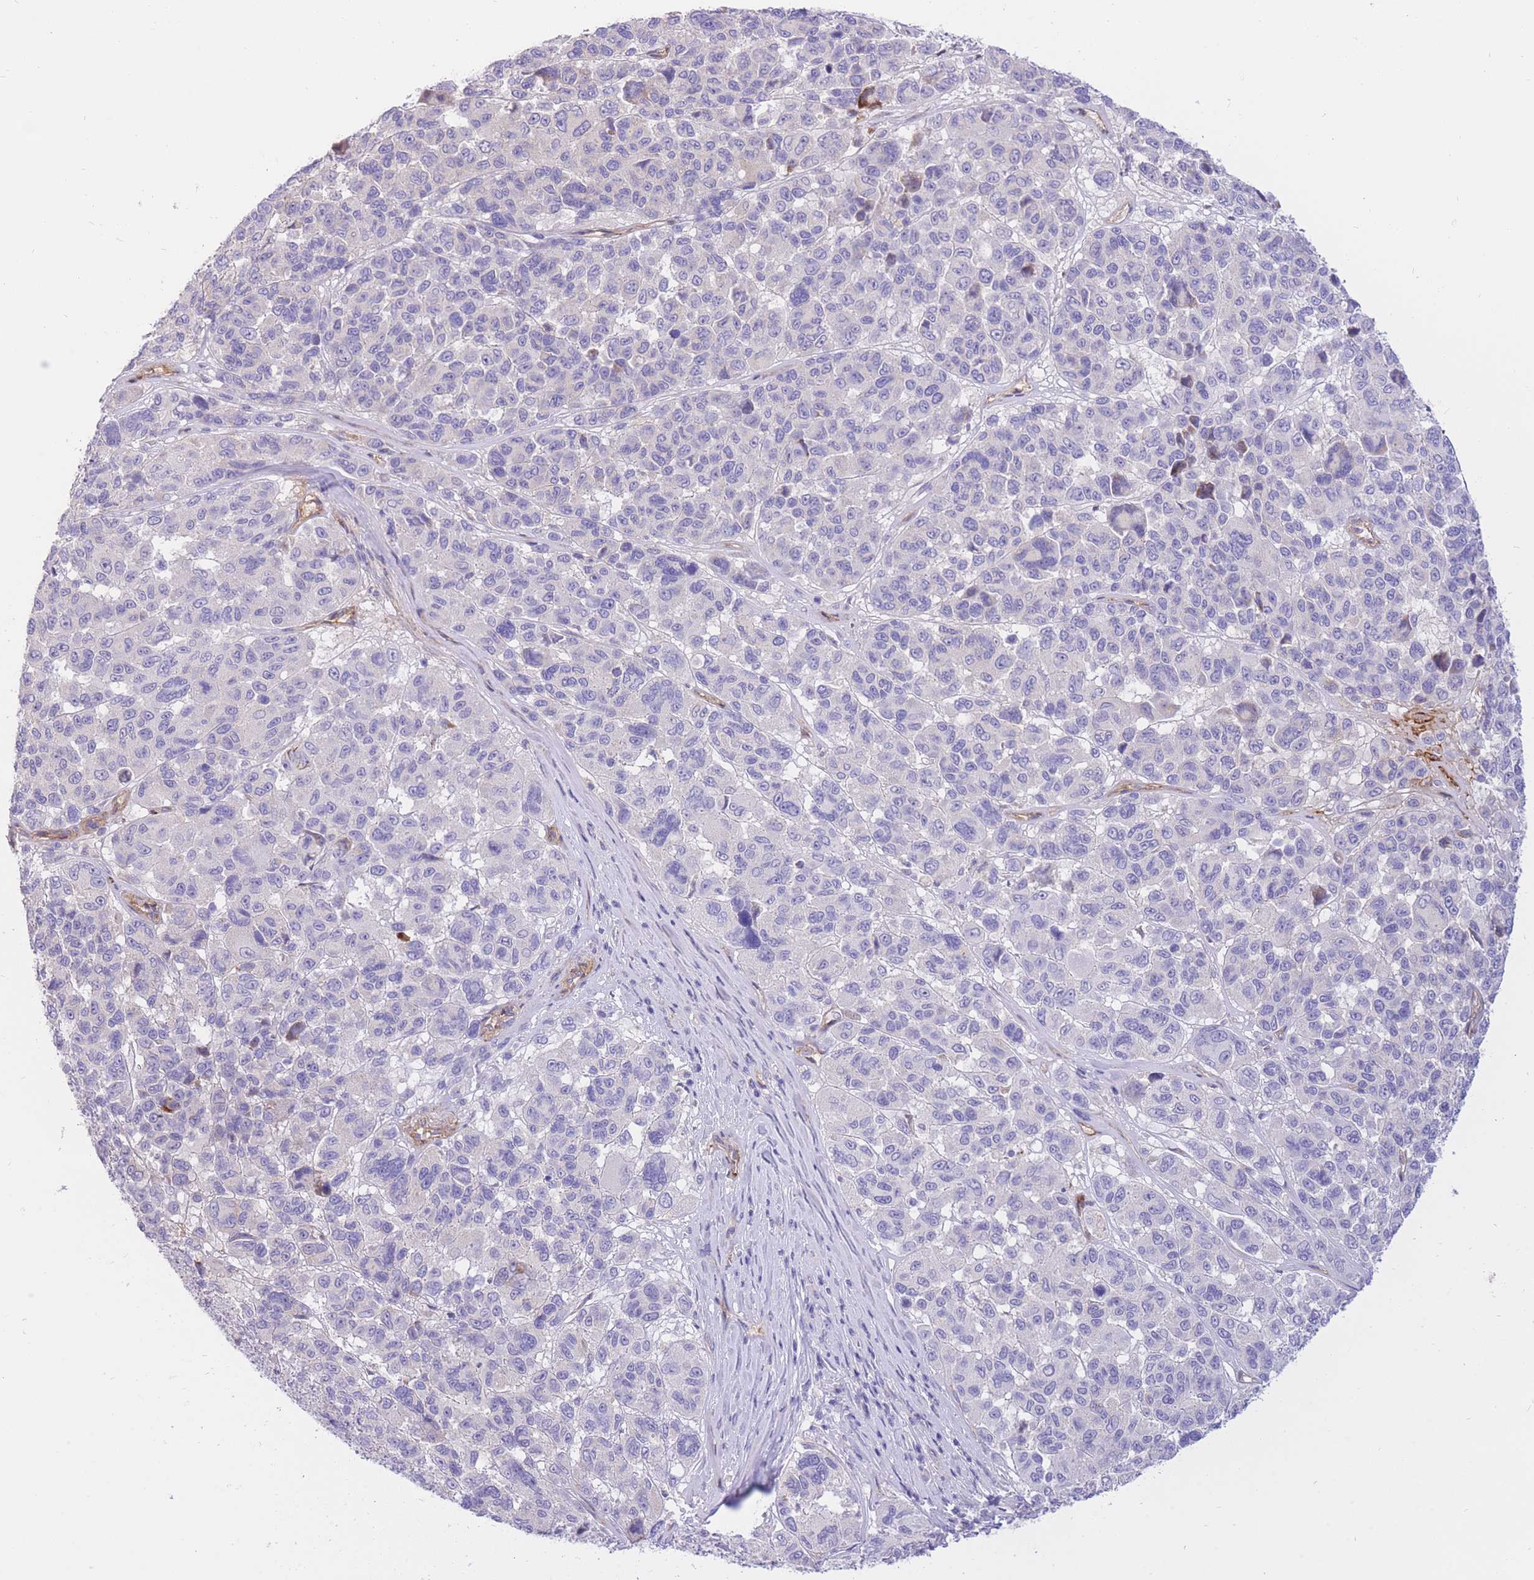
{"staining": {"intensity": "negative", "quantity": "none", "location": "none"}, "tissue": "melanoma", "cell_type": "Tumor cells", "image_type": "cancer", "snomed": [{"axis": "morphology", "description": "Malignant melanoma, NOS"}, {"axis": "topography", "description": "Skin"}], "caption": "The image shows no staining of tumor cells in melanoma.", "gene": "SULT1A1", "patient": {"sex": "female", "age": 66}}